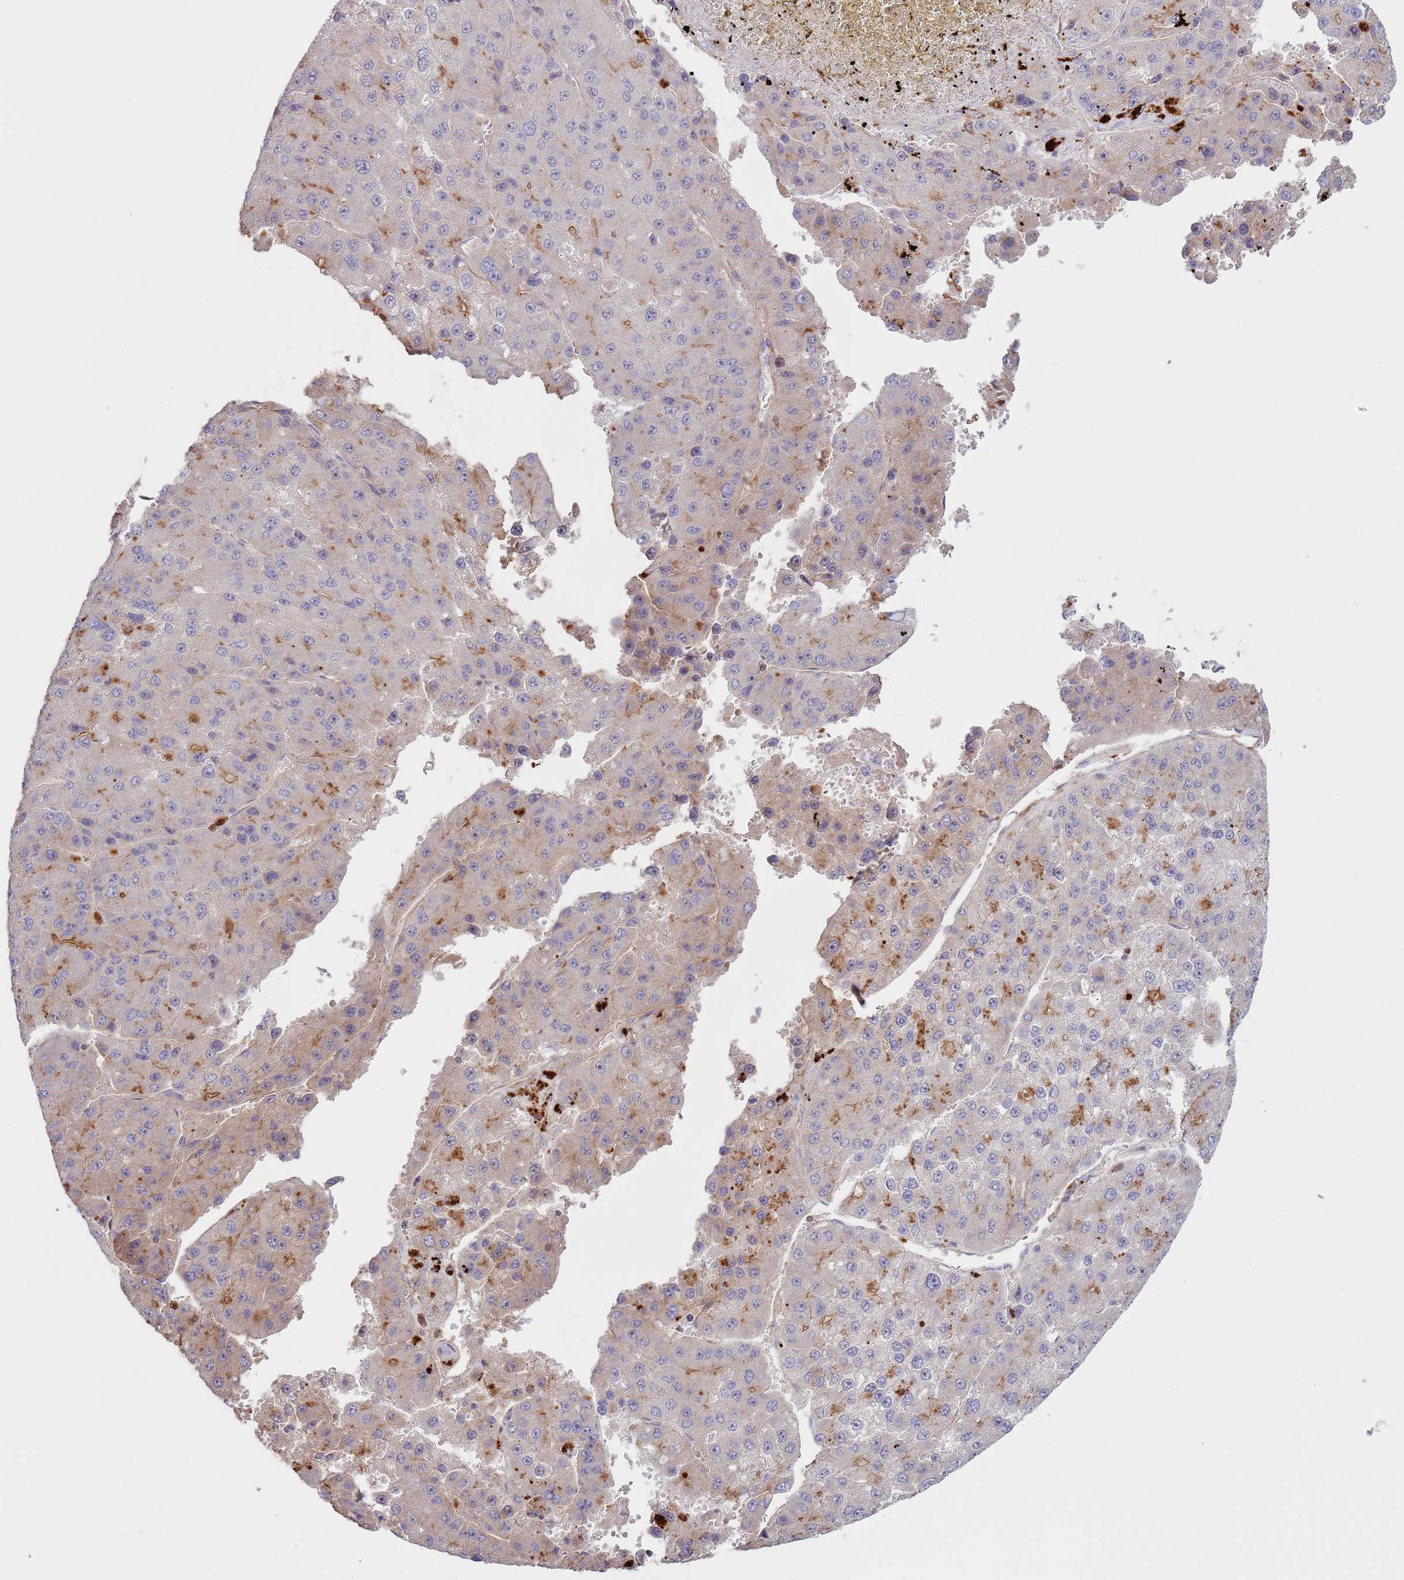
{"staining": {"intensity": "negative", "quantity": "none", "location": "none"}, "tissue": "liver cancer", "cell_type": "Tumor cells", "image_type": "cancer", "snomed": [{"axis": "morphology", "description": "Carcinoma, Hepatocellular, NOS"}, {"axis": "topography", "description": "Liver"}], "caption": "This is a histopathology image of IHC staining of liver cancer, which shows no staining in tumor cells.", "gene": "NDUFAF4", "patient": {"sex": "female", "age": 73}}